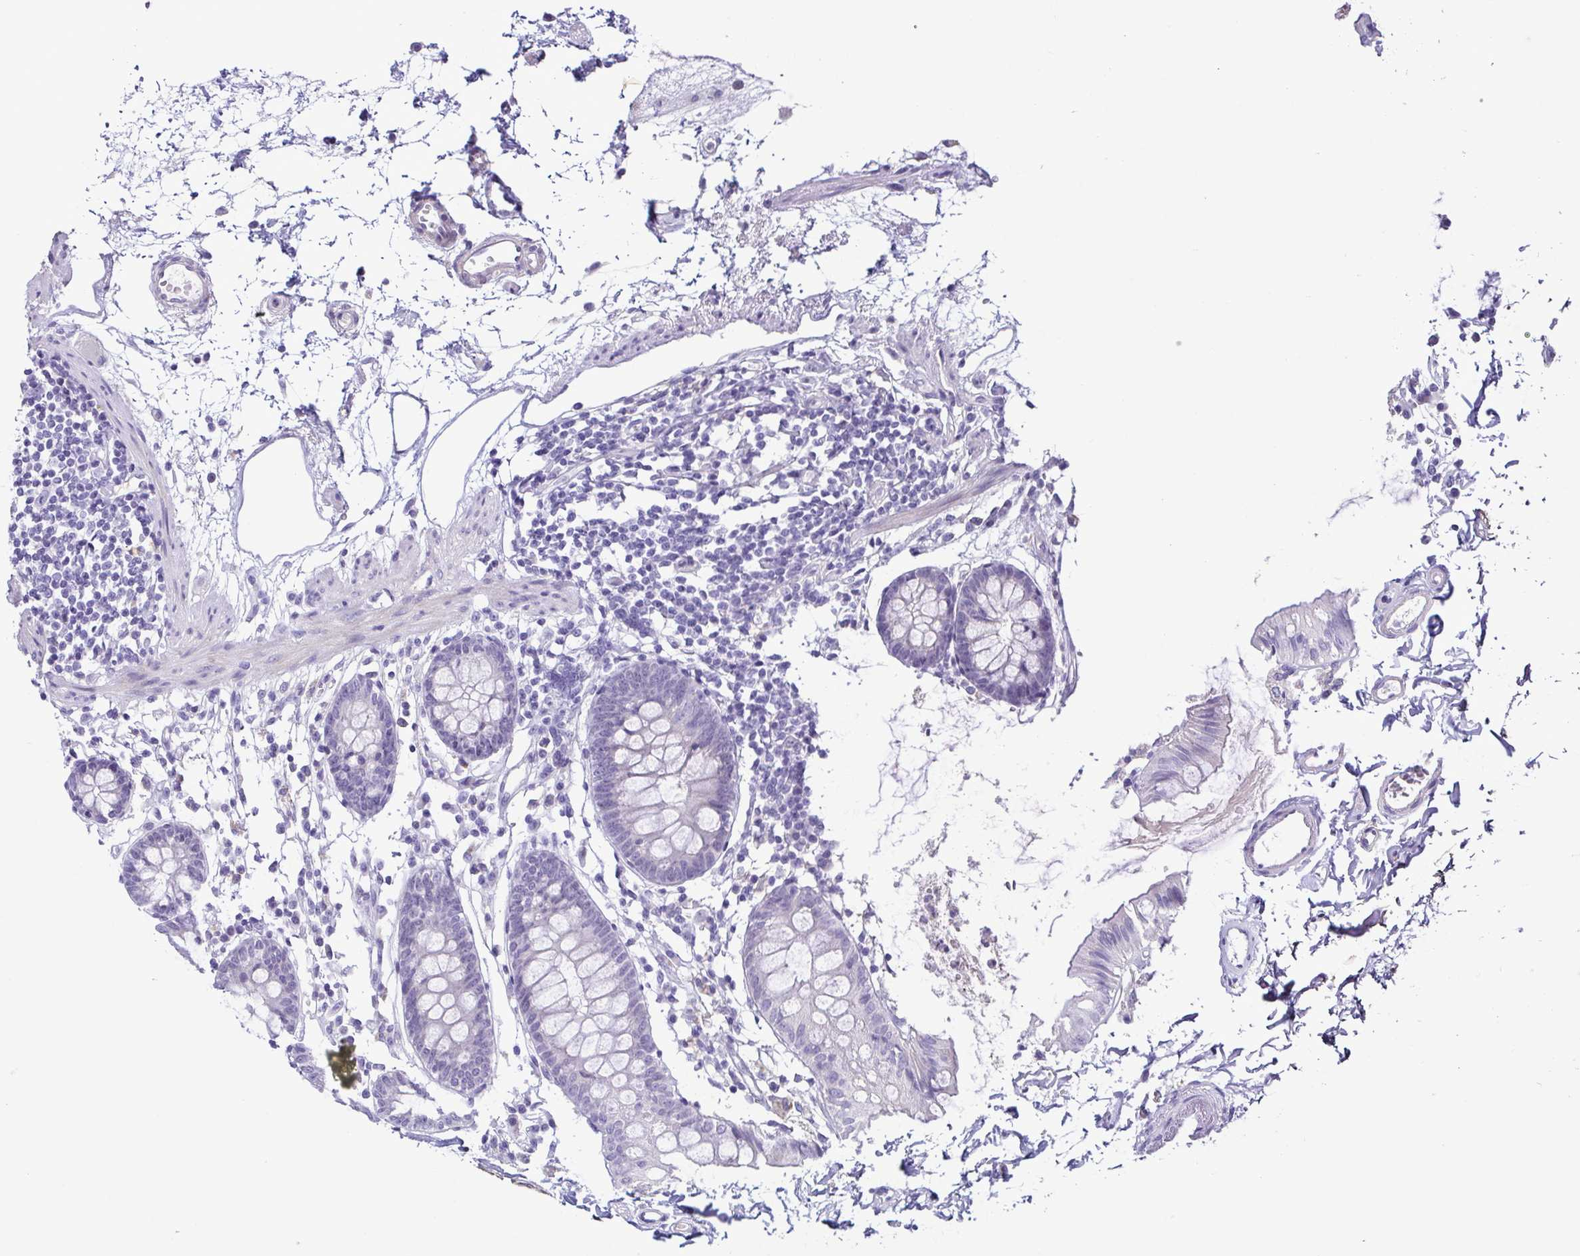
{"staining": {"intensity": "negative", "quantity": "none", "location": "none"}, "tissue": "colon", "cell_type": "Endothelial cells", "image_type": "normal", "snomed": [{"axis": "morphology", "description": "Normal tissue, NOS"}, {"axis": "topography", "description": "Colon"}], "caption": "High magnification brightfield microscopy of unremarkable colon stained with DAB (brown) and counterstained with hematoxylin (blue): endothelial cells show no significant staining.", "gene": "TERT", "patient": {"sex": "female", "age": 84}}